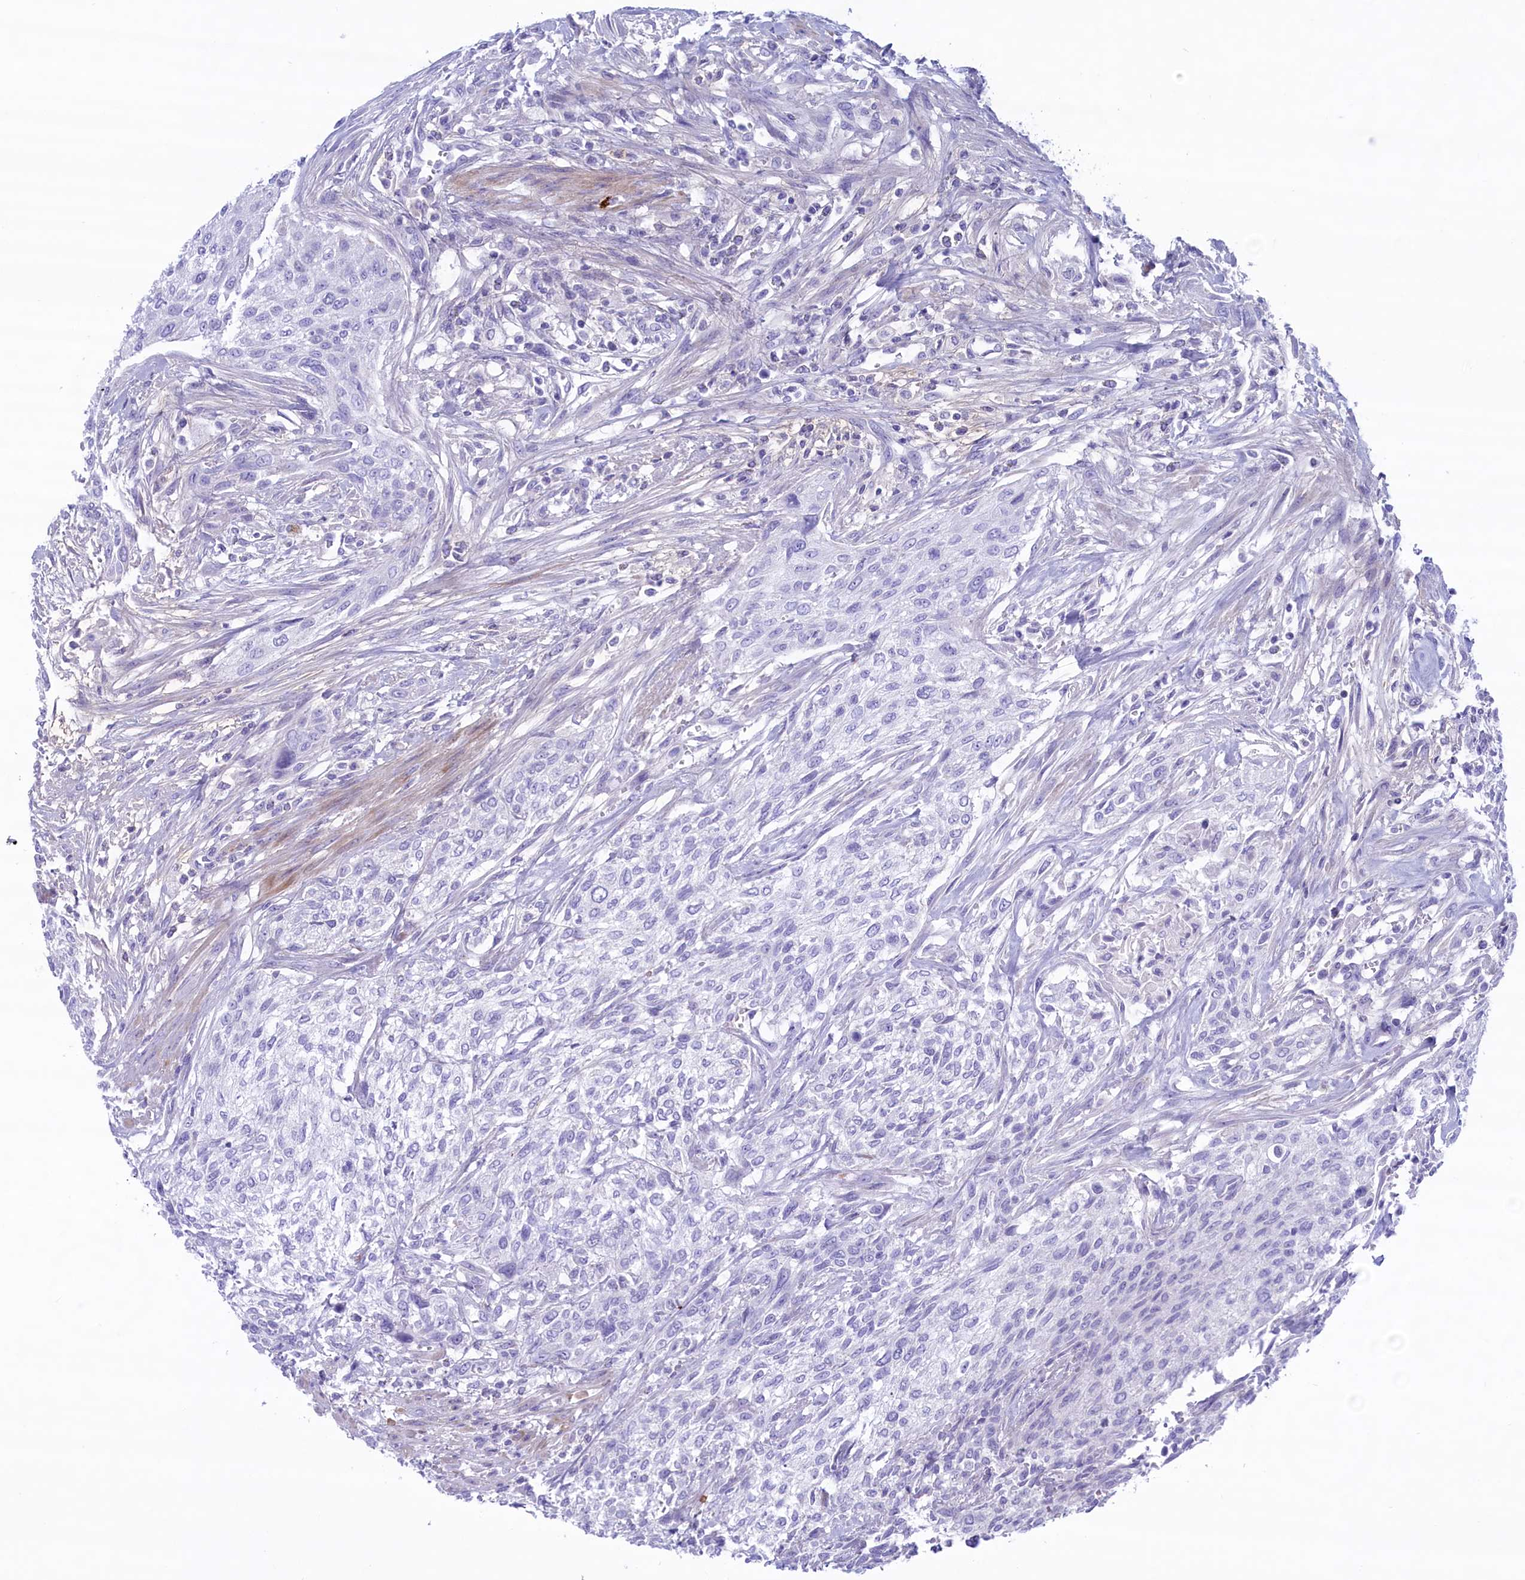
{"staining": {"intensity": "negative", "quantity": "none", "location": "none"}, "tissue": "urothelial cancer", "cell_type": "Tumor cells", "image_type": "cancer", "snomed": [{"axis": "morphology", "description": "Urothelial carcinoma, High grade"}, {"axis": "topography", "description": "Urinary bladder"}], "caption": "IHC micrograph of neoplastic tissue: human urothelial cancer stained with DAB (3,3'-diaminobenzidine) exhibits no significant protein positivity in tumor cells. Brightfield microscopy of IHC stained with DAB (brown) and hematoxylin (blue), captured at high magnification.", "gene": "MPV17L2", "patient": {"sex": "male", "age": 35}}